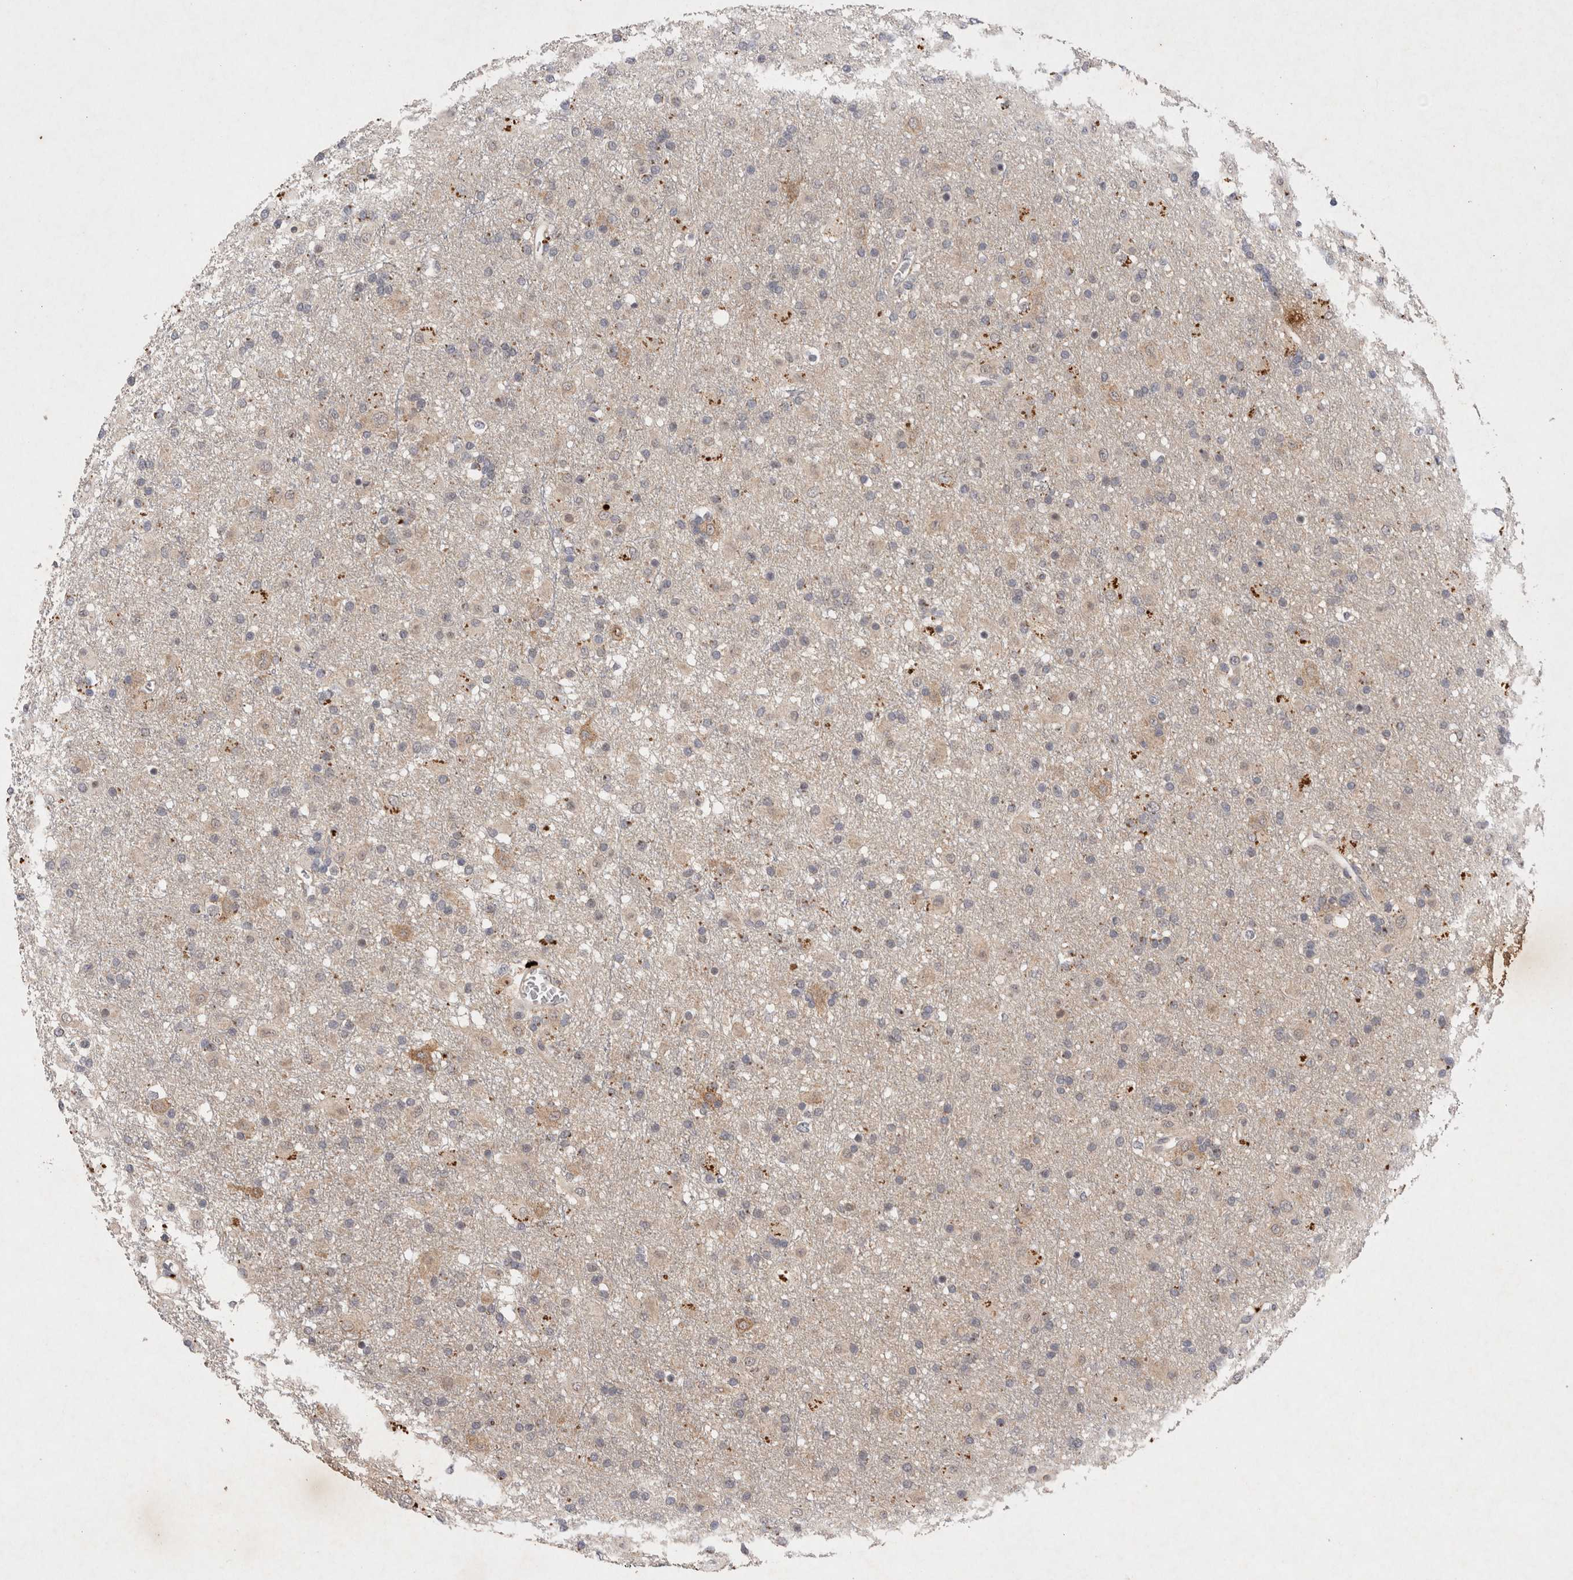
{"staining": {"intensity": "negative", "quantity": "none", "location": "none"}, "tissue": "glioma", "cell_type": "Tumor cells", "image_type": "cancer", "snomed": [{"axis": "morphology", "description": "Glioma, malignant, Low grade"}, {"axis": "topography", "description": "Brain"}], "caption": "DAB immunohistochemical staining of human malignant glioma (low-grade) displays no significant staining in tumor cells.", "gene": "RASSF3", "patient": {"sex": "male", "age": 65}}